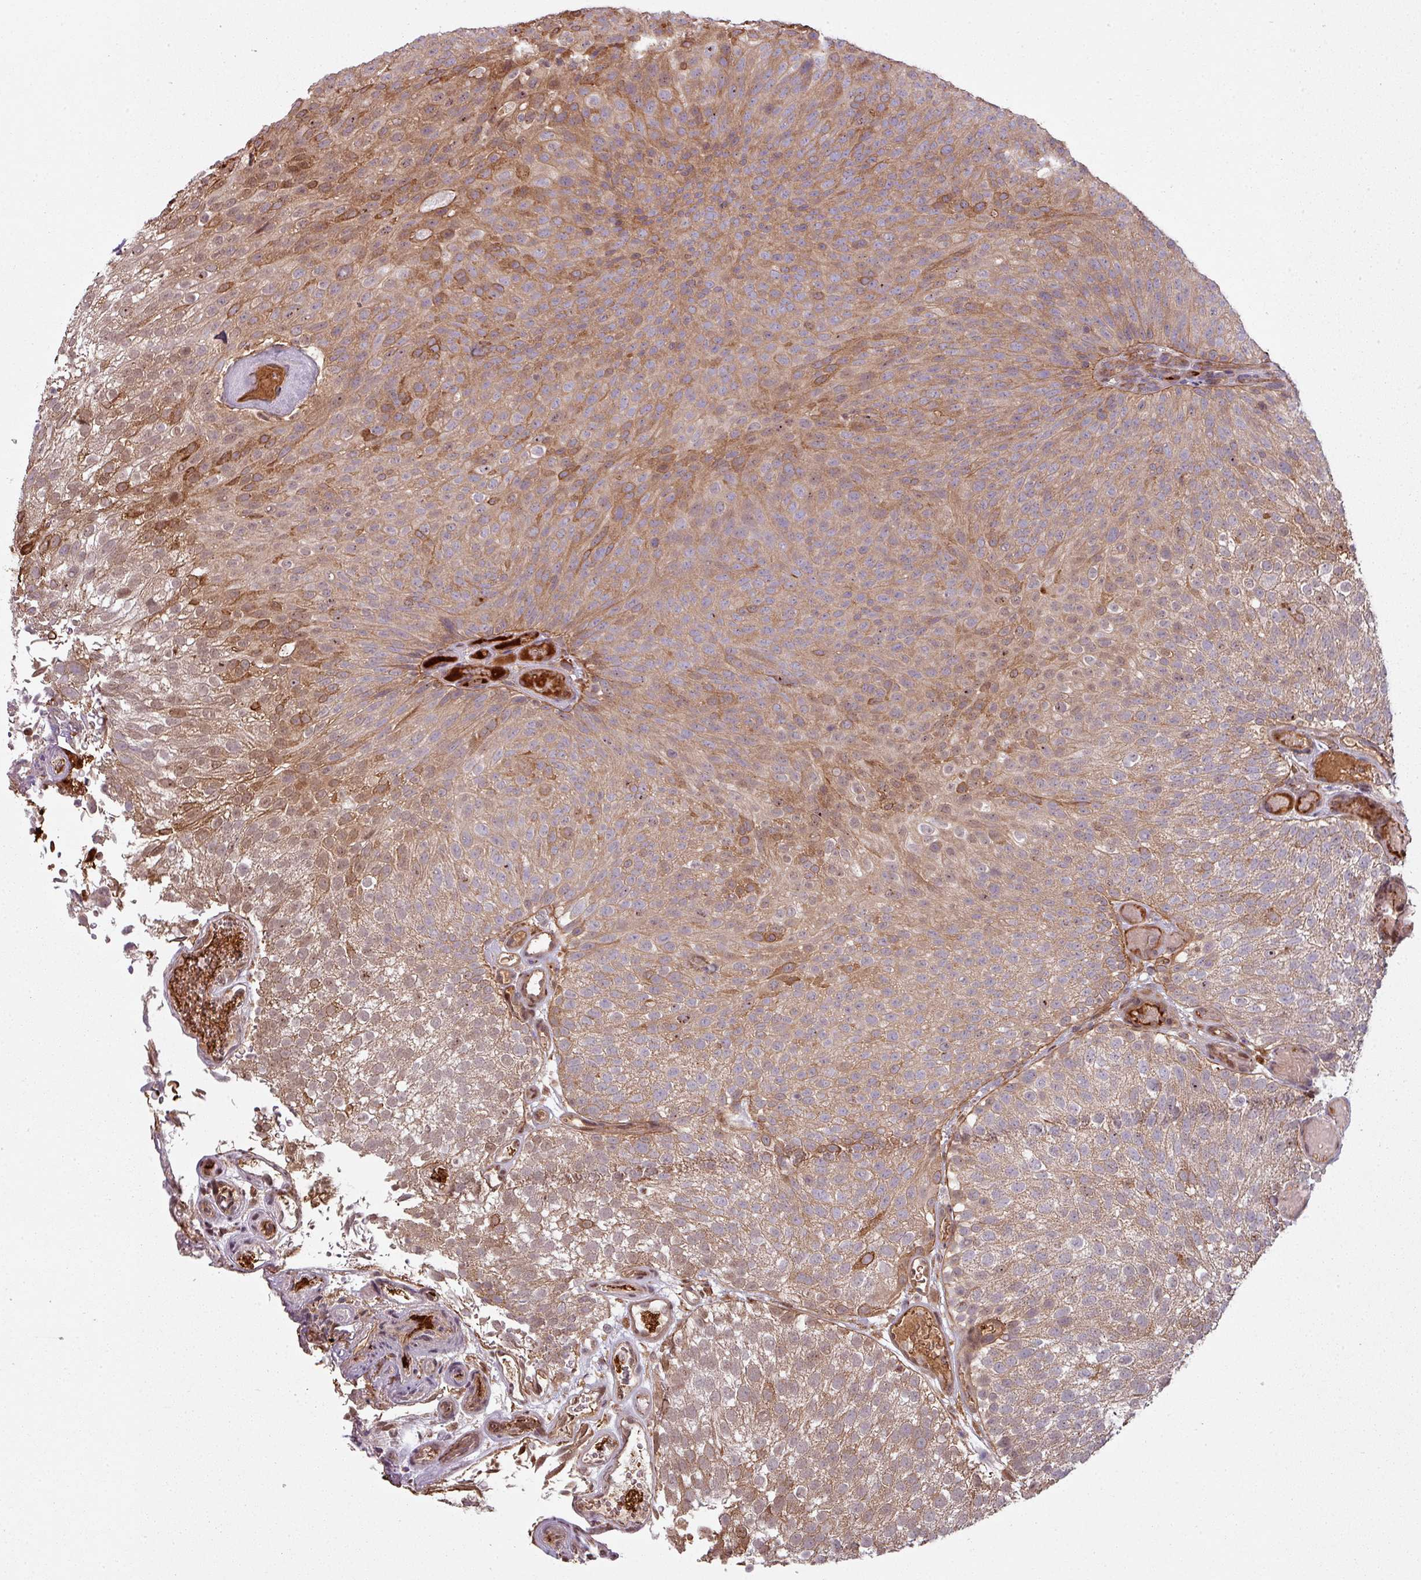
{"staining": {"intensity": "moderate", "quantity": ">75%", "location": "cytoplasmic/membranous,nuclear"}, "tissue": "urothelial cancer", "cell_type": "Tumor cells", "image_type": "cancer", "snomed": [{"axis": "morphology", "description": "Urothelial carcinoma, Low grade"}, {"axis": "topography", "description": "Urinary bladder"}], "caption": "An immunohistochemistry histopathology image of tumor tissue is shown. Protein staining in brown highlights moderate cytoplasmic/membranous and nuclear positivity in urothelial cancer within tumor cells.", "gene": "SNRNP25", "patient": {"sex": "male", "age": 78}}